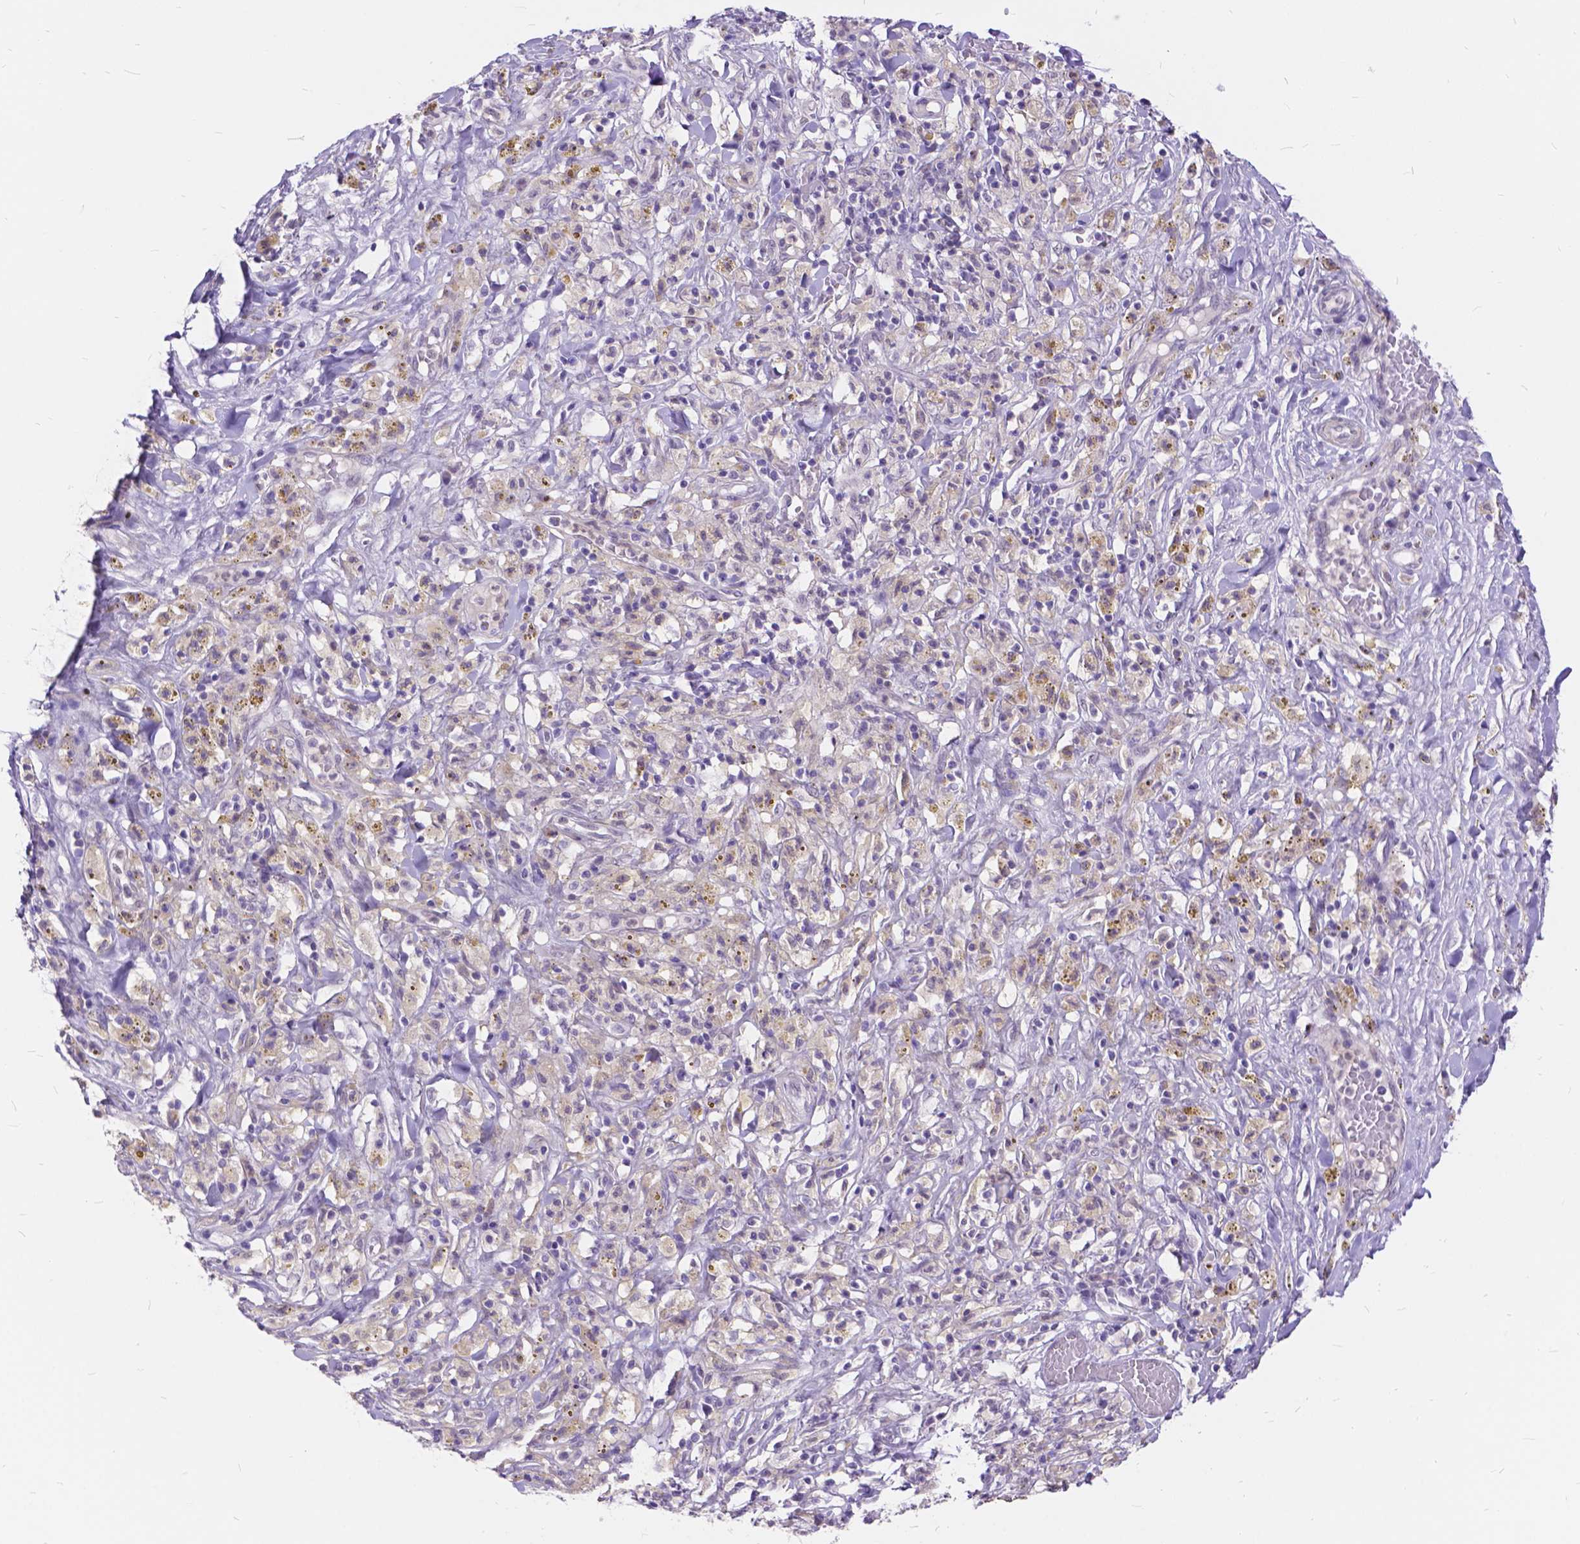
{"staining": {"intensity": "negative", "quantity": "none", "location": "none"}, "tissue": "melanoma", "cell_type": "Tumor cells", "image_type": "cancer", "snomed": [{"axis": "morphology", "description": "Malignant melanoma, NOS"}, {"axis": "topography", "description": "Skin"}], "caption": "DAB (3,3'-diaminobenzidine) immunohistochemical staining of malignant melanoma demonstrates no significant positivity in tumor cells.", "gene": "MAN2C1", "patient": {"sex": "female", "age": 91}}